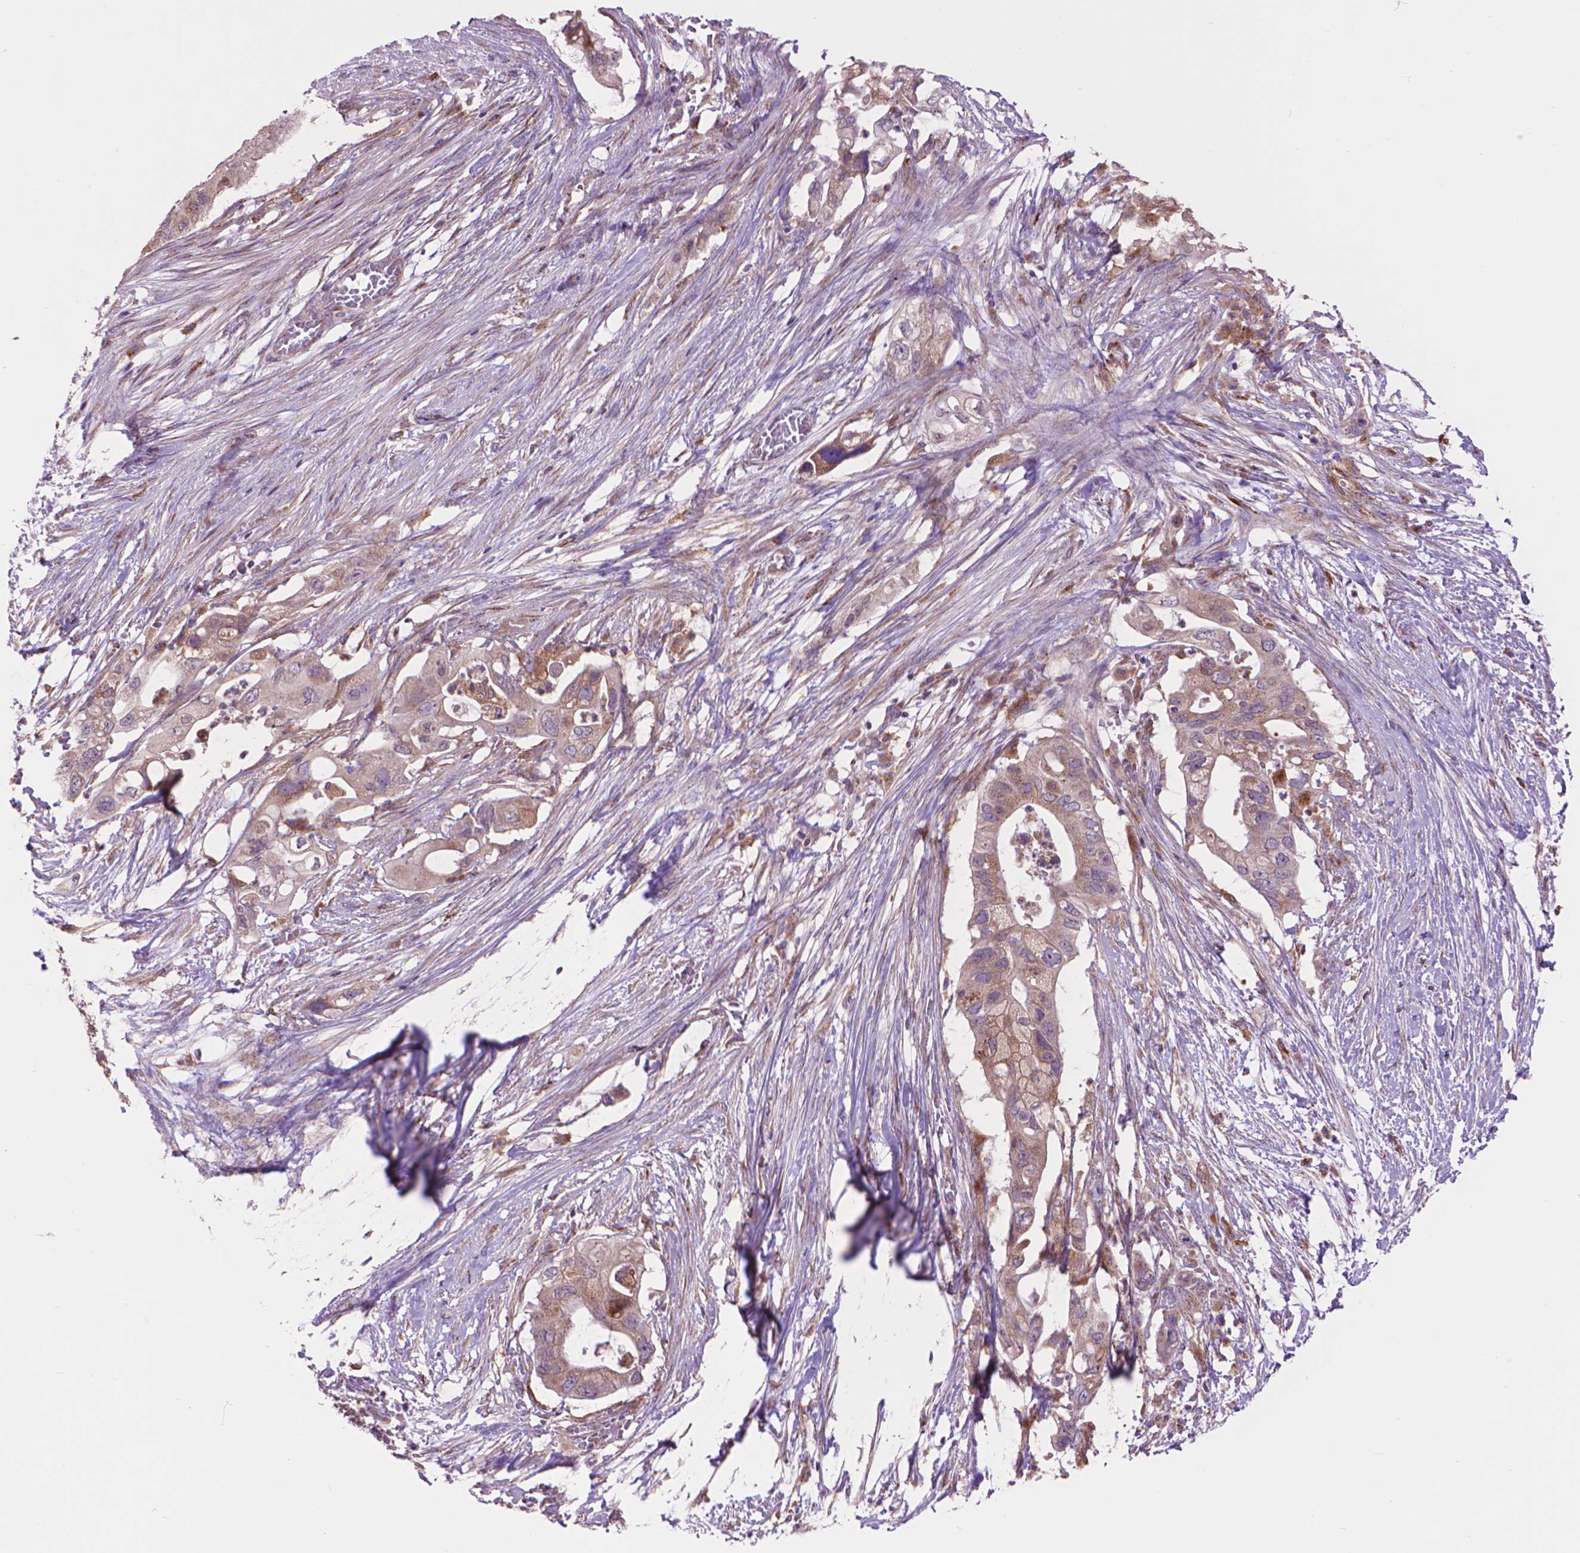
{"staining": {"intensity": "weak", "quantity": "25%-75%", "location": "cytoplasmic/membranous"}, "tissue": "pancreatic cancer", "cell_type": "Tumor cells", "image_type": "cancer", "snomed": [{"axis": "morphology", "description": "Adenocarcinoma, NOS"}, {"axis": "topography", "description": "Pancreas"}], "caption": "Tumor cells reveal low levels of weak cytoplasmic/membranous positivity in about 25%-75% of cells in human pancreatic cancer (adenocarcinoma). (DAB (3,3'-diaminobenzidine) IHC, brown staining for protein, blue staining for nuclei).", "gene": "GLB1", "patient": {"sex": "female", "age": 72}}